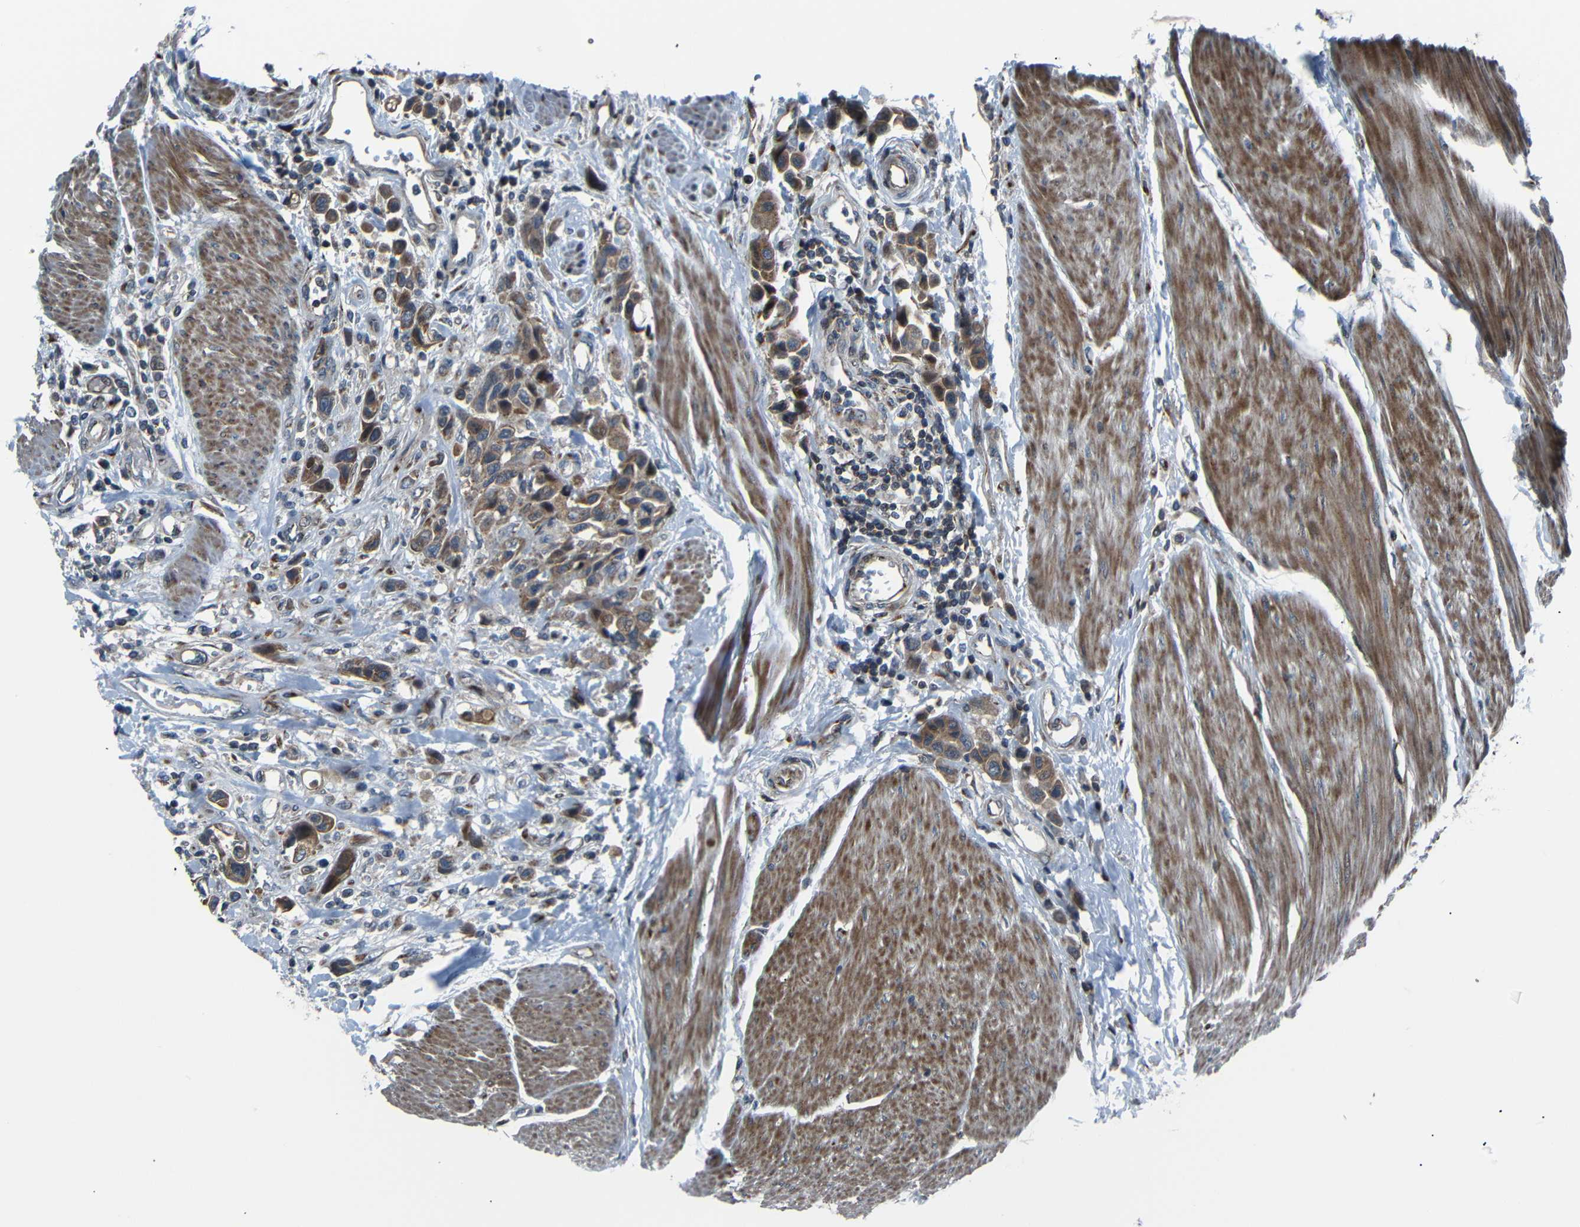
{"staining": {"intensity": "moderate", "quantity": ">75%", "location": "cytoplasmic/membranous"}, "tissue": "urothelial cancer", "cell_type": "Tumor cells", "image_type": "cancer", "snomed": [{"axis": "morphology", "description": "Urothelial carcinoma, High grade"}, {"axis": "topography", "description": "Urinary bladder"}], "caption": "Approximately >75% of tumor cells in human urothelial cancer reveal moderate cytoplasmic/membranous protein positivity as visualized by brown immunohistochemical staining.", "gene": "AKAP9", "patient": {"sex": "male", "age": 50}}